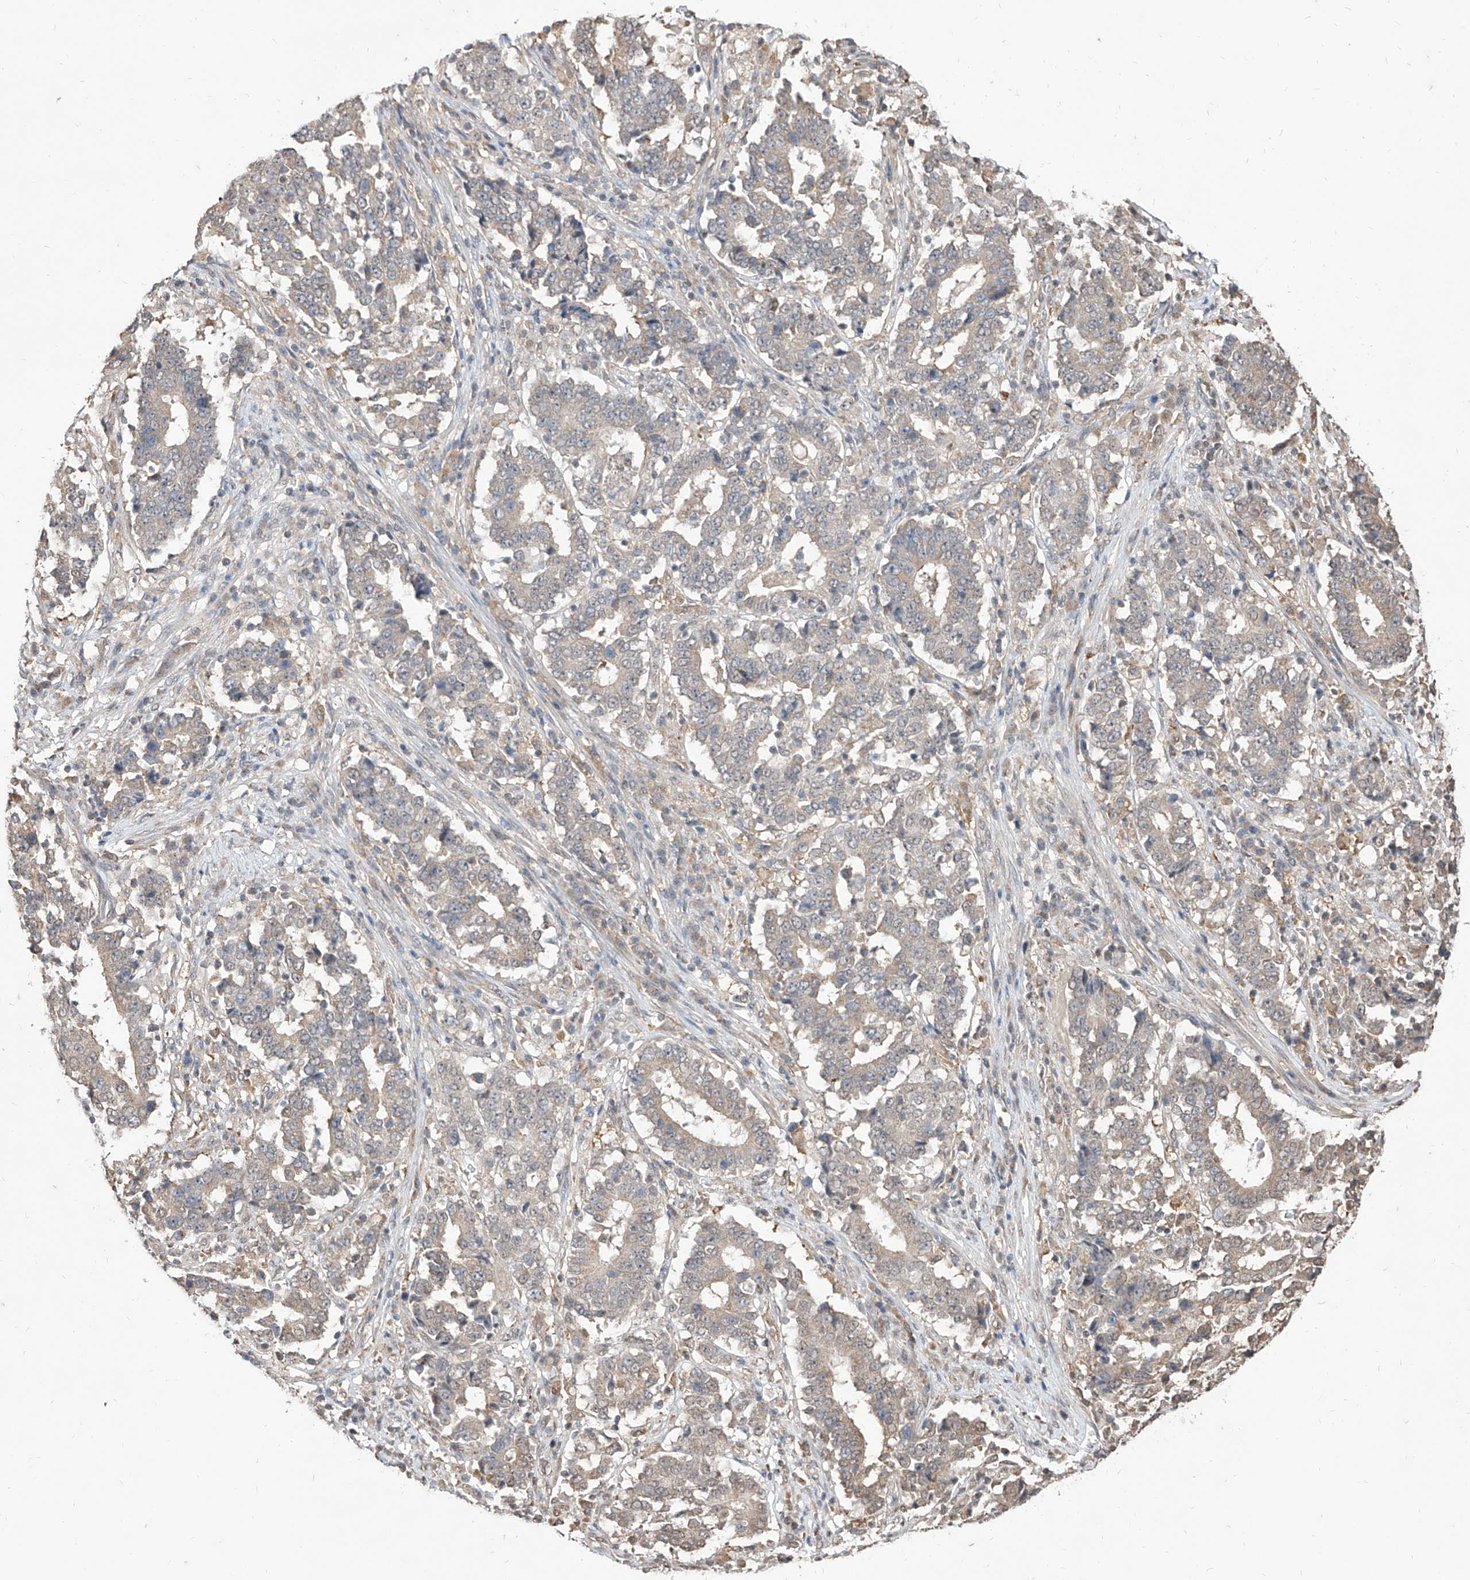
{"staining": {"intensity": "weak", "quantity": "<25%", "location": "cytoplasmic/membranous"}, "tissue": "stomach cancer", "cell_type": "Tumor cells", "image_type": "cancer", "snomed": [{"axis": "morphology", "description": "Adenocarcinoma, NOS"}, {"axis": "topography", "description": "Stomach"}], "caption": "DAB immunohistochemical staining of stomach cancer (adenocarcinoma) shows no significant expression in tumor cells.", "gene": "C8orf82", "patient": {"sex": "male", "age": 59}}